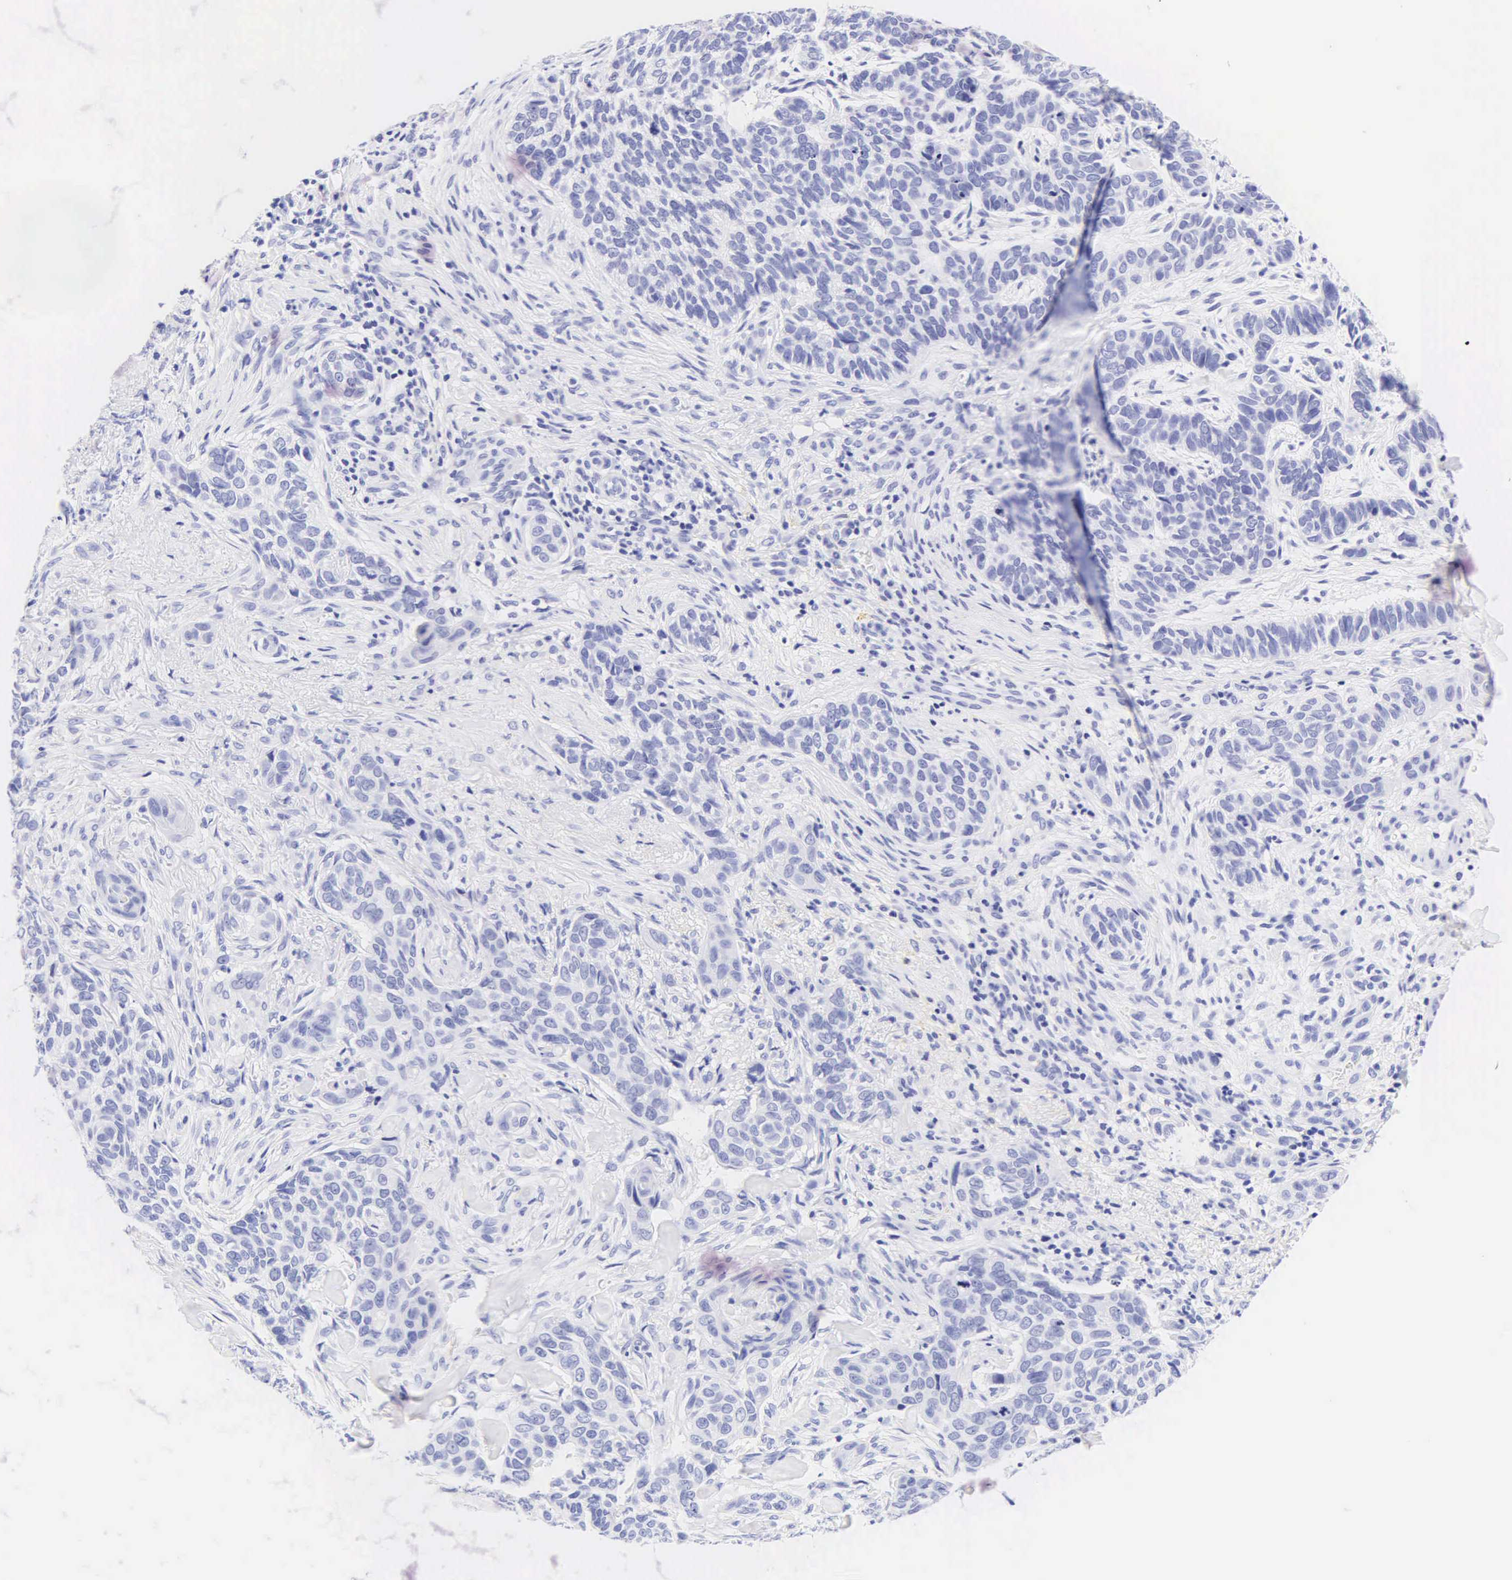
{"staining": {"intensity": "negative", "quantity": "none", "location": "none"}, "tissue": "skin cancer", "cell_type": "Tumor cells", "image_type": "cancer", "snomed": [{"axis": "morphology", "description": "Normal tissue, NOS"}, {"axis": "morphology", "description": "Basal cell carcinoma"}, {"axis": "topography", "description": "Skin"}], "caption": "Immunohistochemical staining of basal cell carcinoma (skin) reveals no significant positivity in tumor cells.", "gene": "KRT20", "patient": {"sex": "male", "age": 81}}